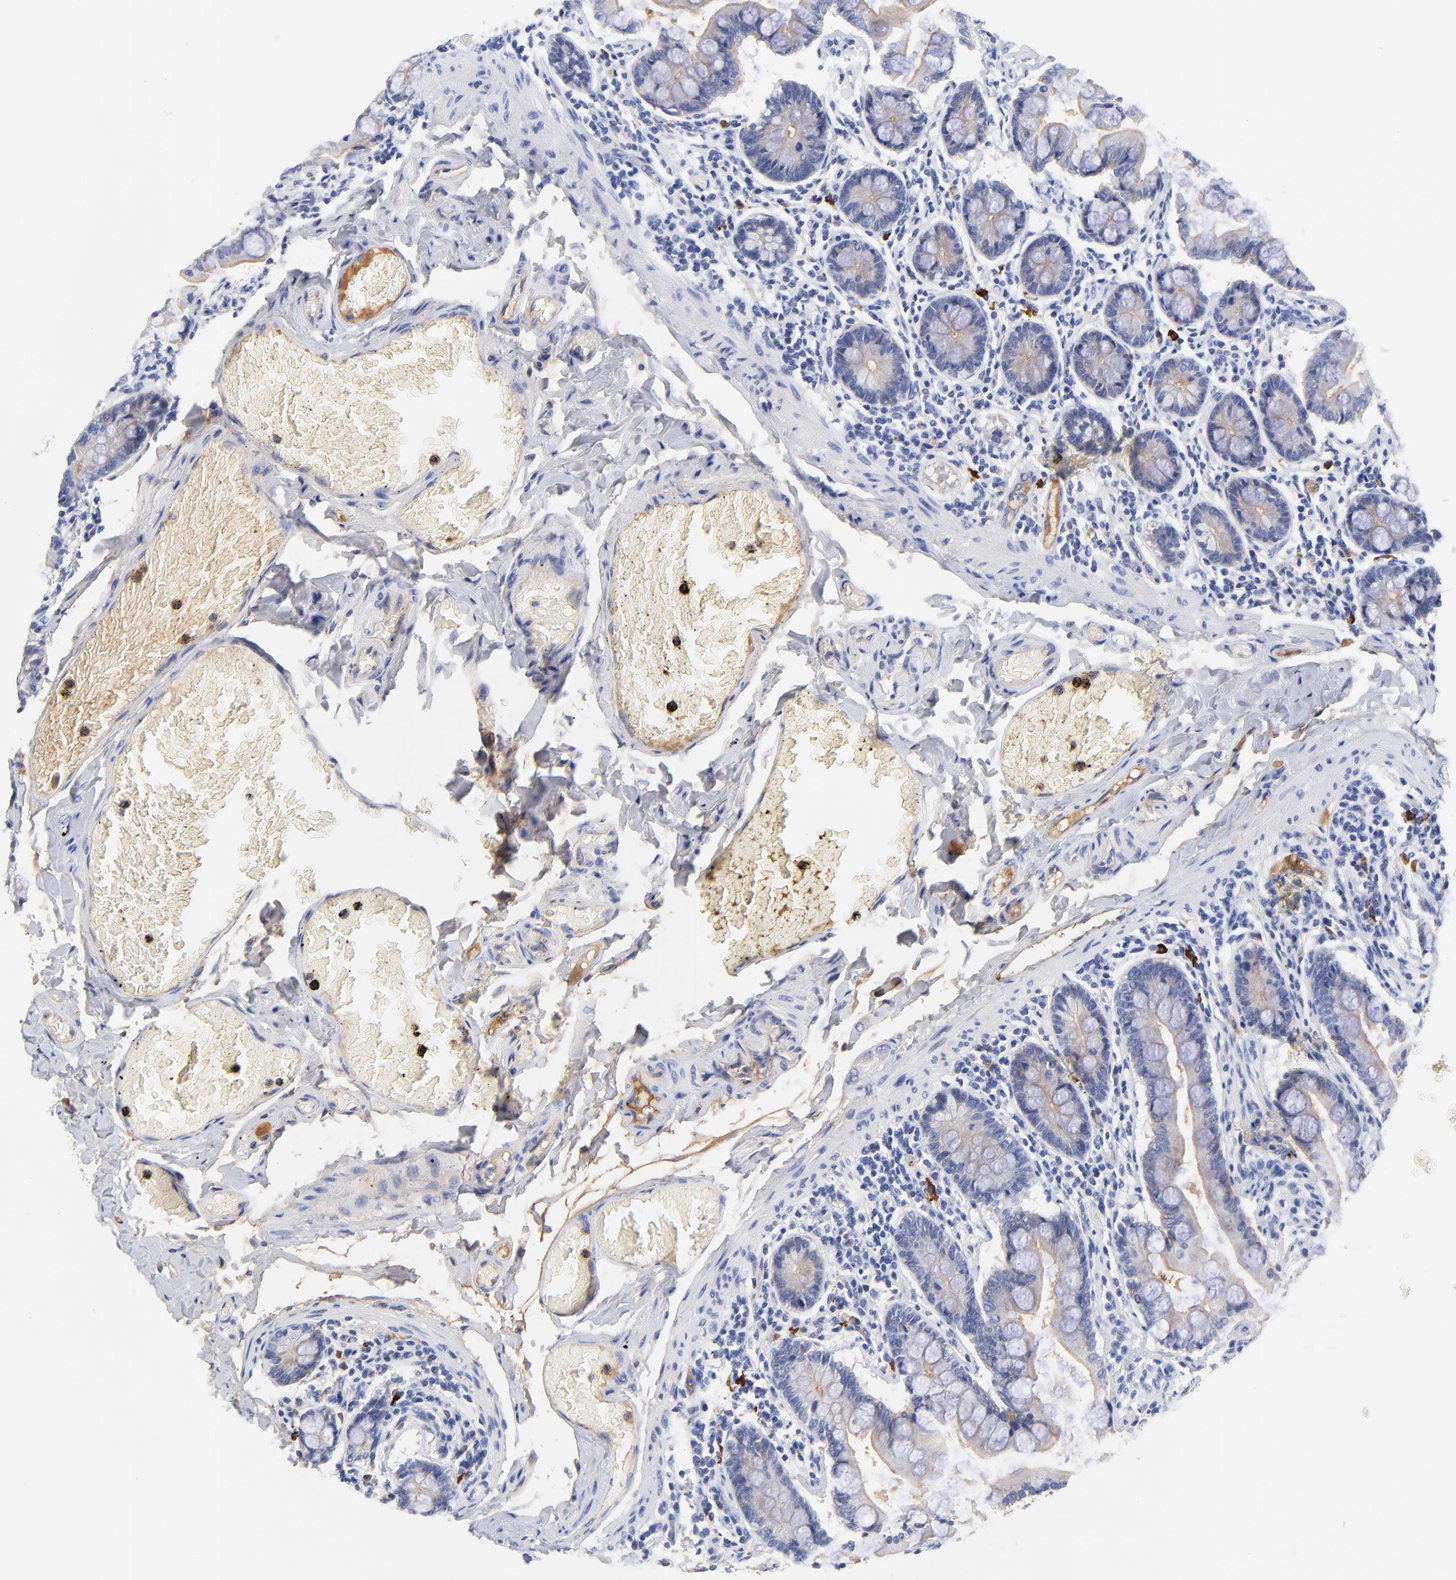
{"staining": {"intensity": "weak", "quantity": "25%-75%", "location": "cytoplasmic/membranous"}, "tissue": "small intestine", "cell_type": "Glandular cells", "image_type": "normal", "snomed": [{"axis": "morphology", "description": "Normal tissue, NOS"}, {"axis": "topography", "description": "Small intestine"}], "caption": "This photomicrograph displays benign small intestine stained with immunohistochemistry (IHC) to label a protein in brown. The cytoplasmic/membranous of glandular cells show weak positivity for the protein. Nuclei are counter-stained blue.", "gene": "IGLV3", "patient": {"sex": "male", "age": 41}}